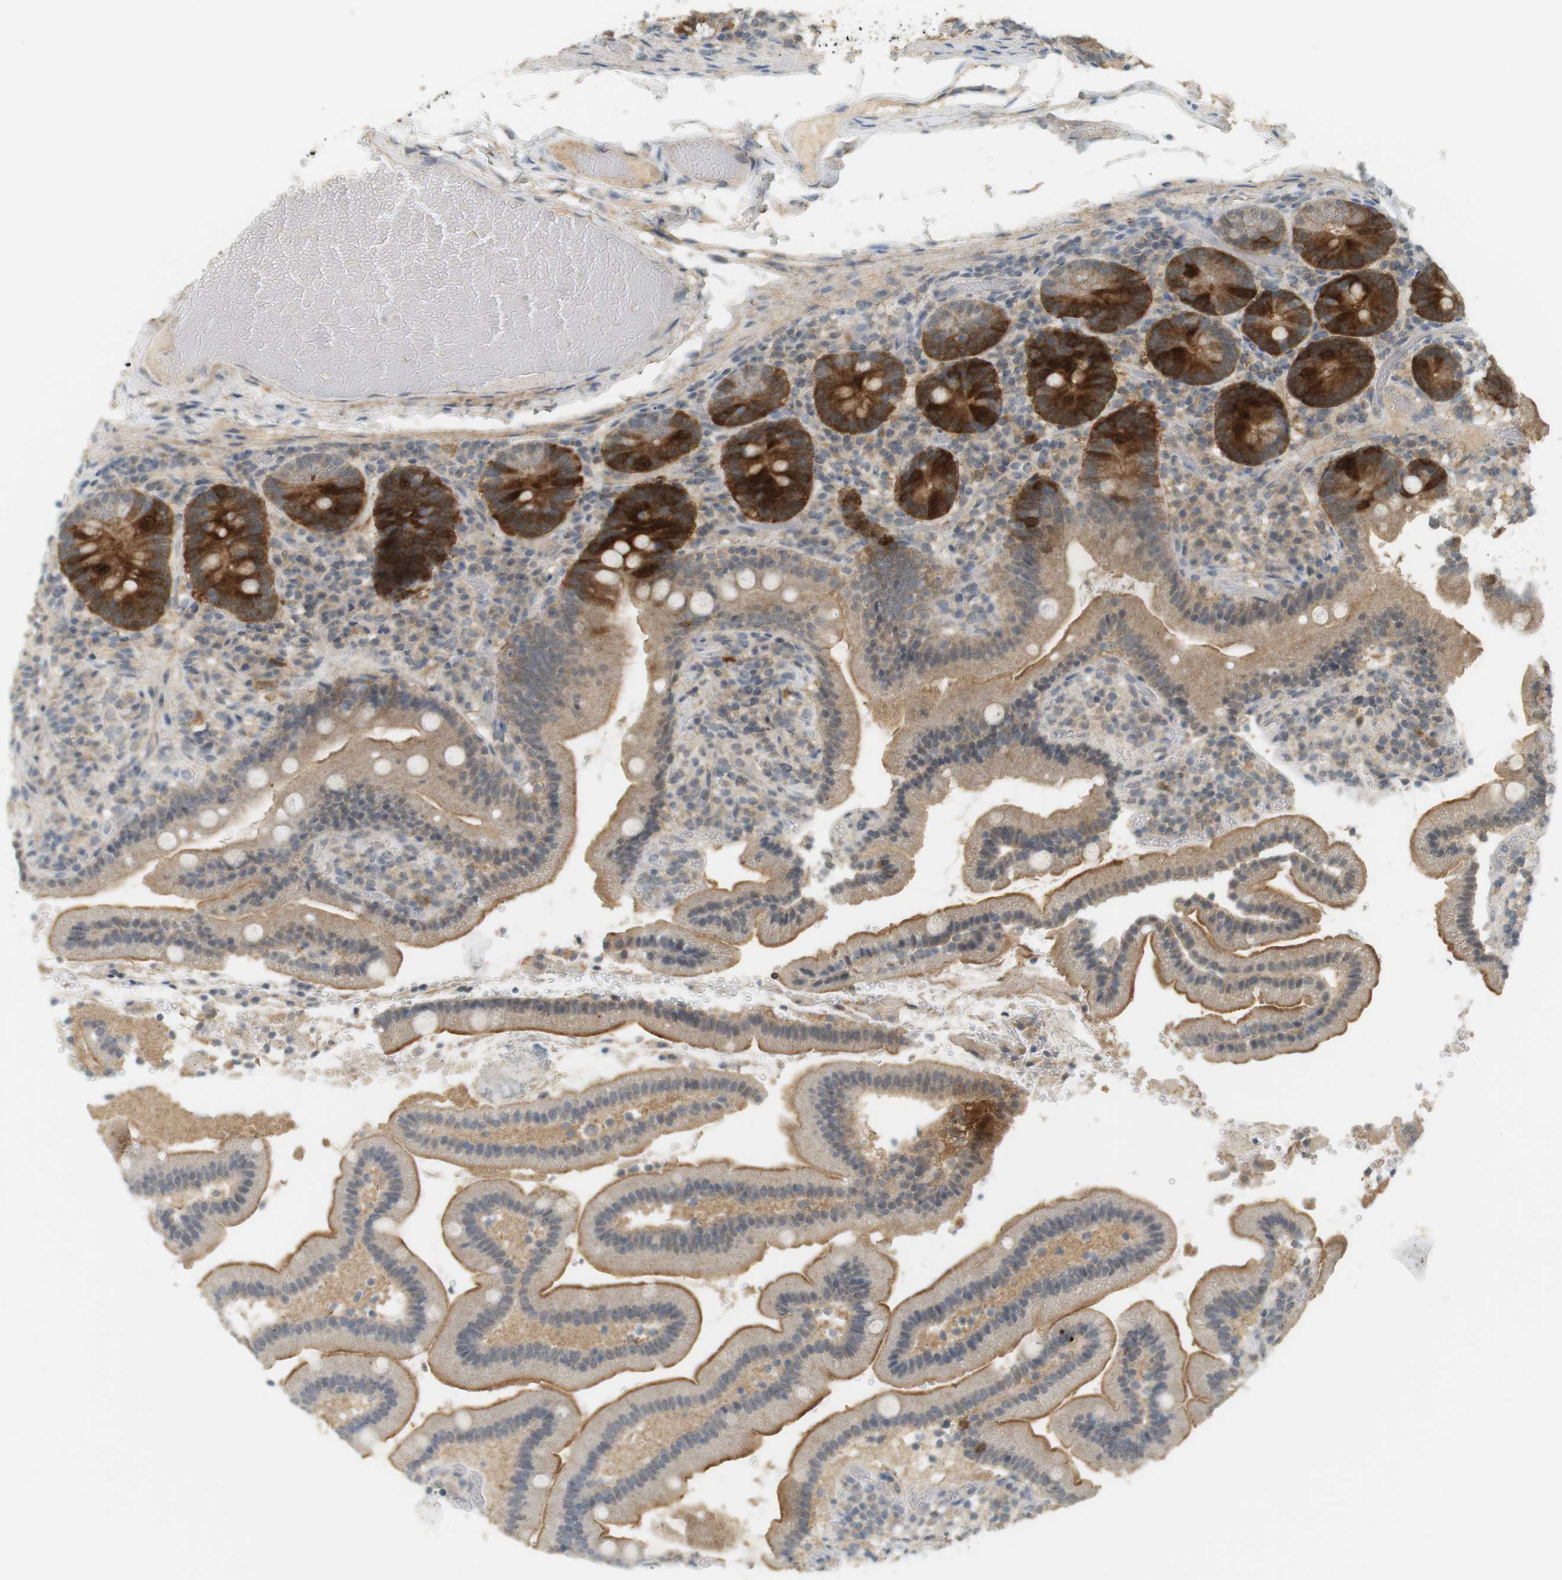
{"staining": {"intensity": "strong", "quantity": "<25%", "location": "cytoplasmic/membranous"}, "tissue": "duodenum", "cell_type": "Glandular cells", "image_type": "normal", "snomed": [{"axis": "morphology", "description": "Normal tissue, NOS"}, {"axis": "topography", "description": "Duodenum"}], "caption": "Immunohistochemistry (DAB (3,3'-diaminobenzidine)) staining of normal duodenum displays strong cytoplasmic/membranous protein positivity in about <25% of glandular cells.", "gene": "TTK", "patient": {"sex": "male", "age": 66}}